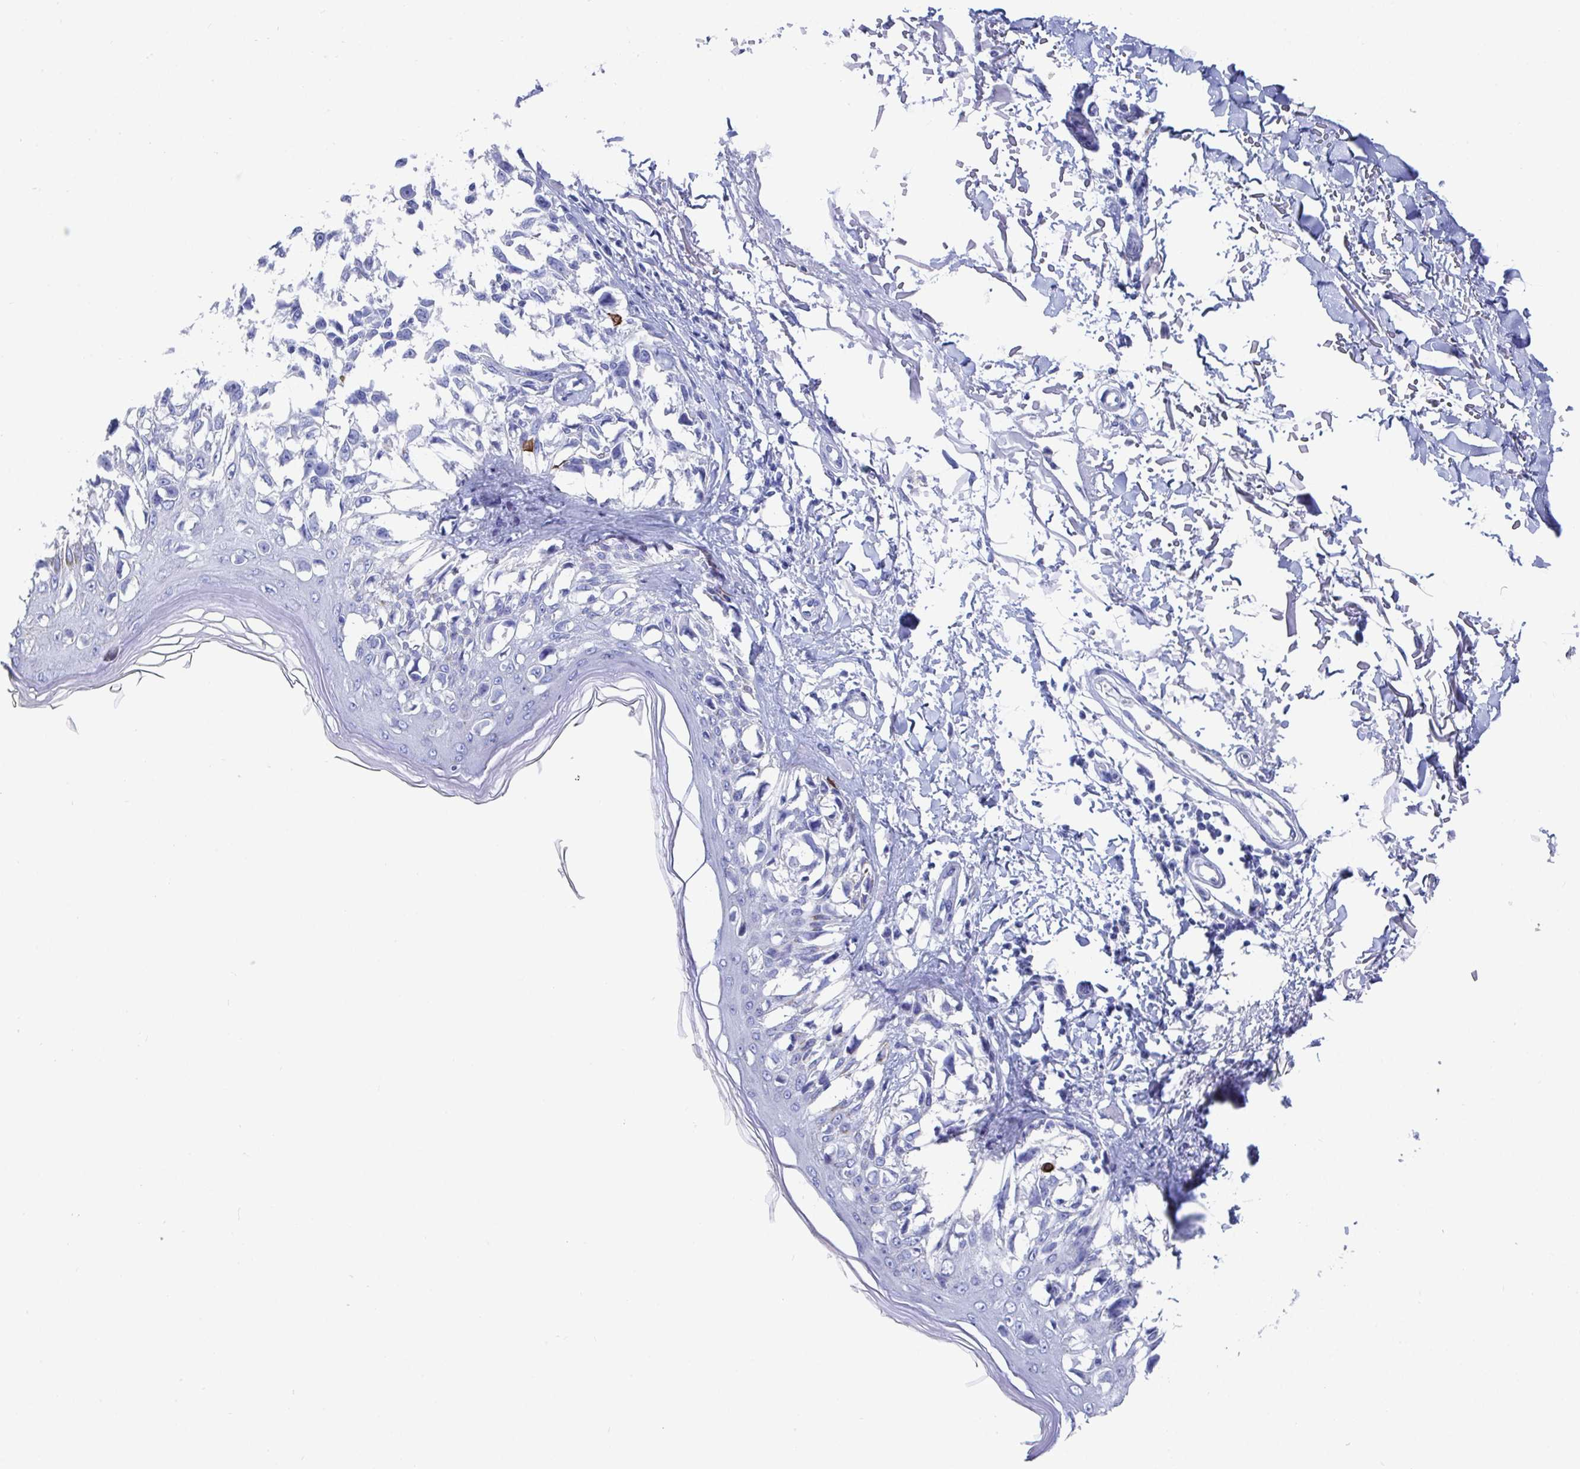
{"staining": {"intensity": "negative", "quantity": "none", "location": "none"}, "tissue": "melanoma", "cell_type": "Tumor cells", "image_type": "cancer", "snomed": [{"axis": "morphology", "description": "Malignant melanoma, NOS"}, {"axis": "topography", "description": "Skin"}], "caption": "Tumor cells are negative for protein expression in human malignant melanoma.", "gene": "CLDN8", "patient": {"sex": "male", "age": 73}}